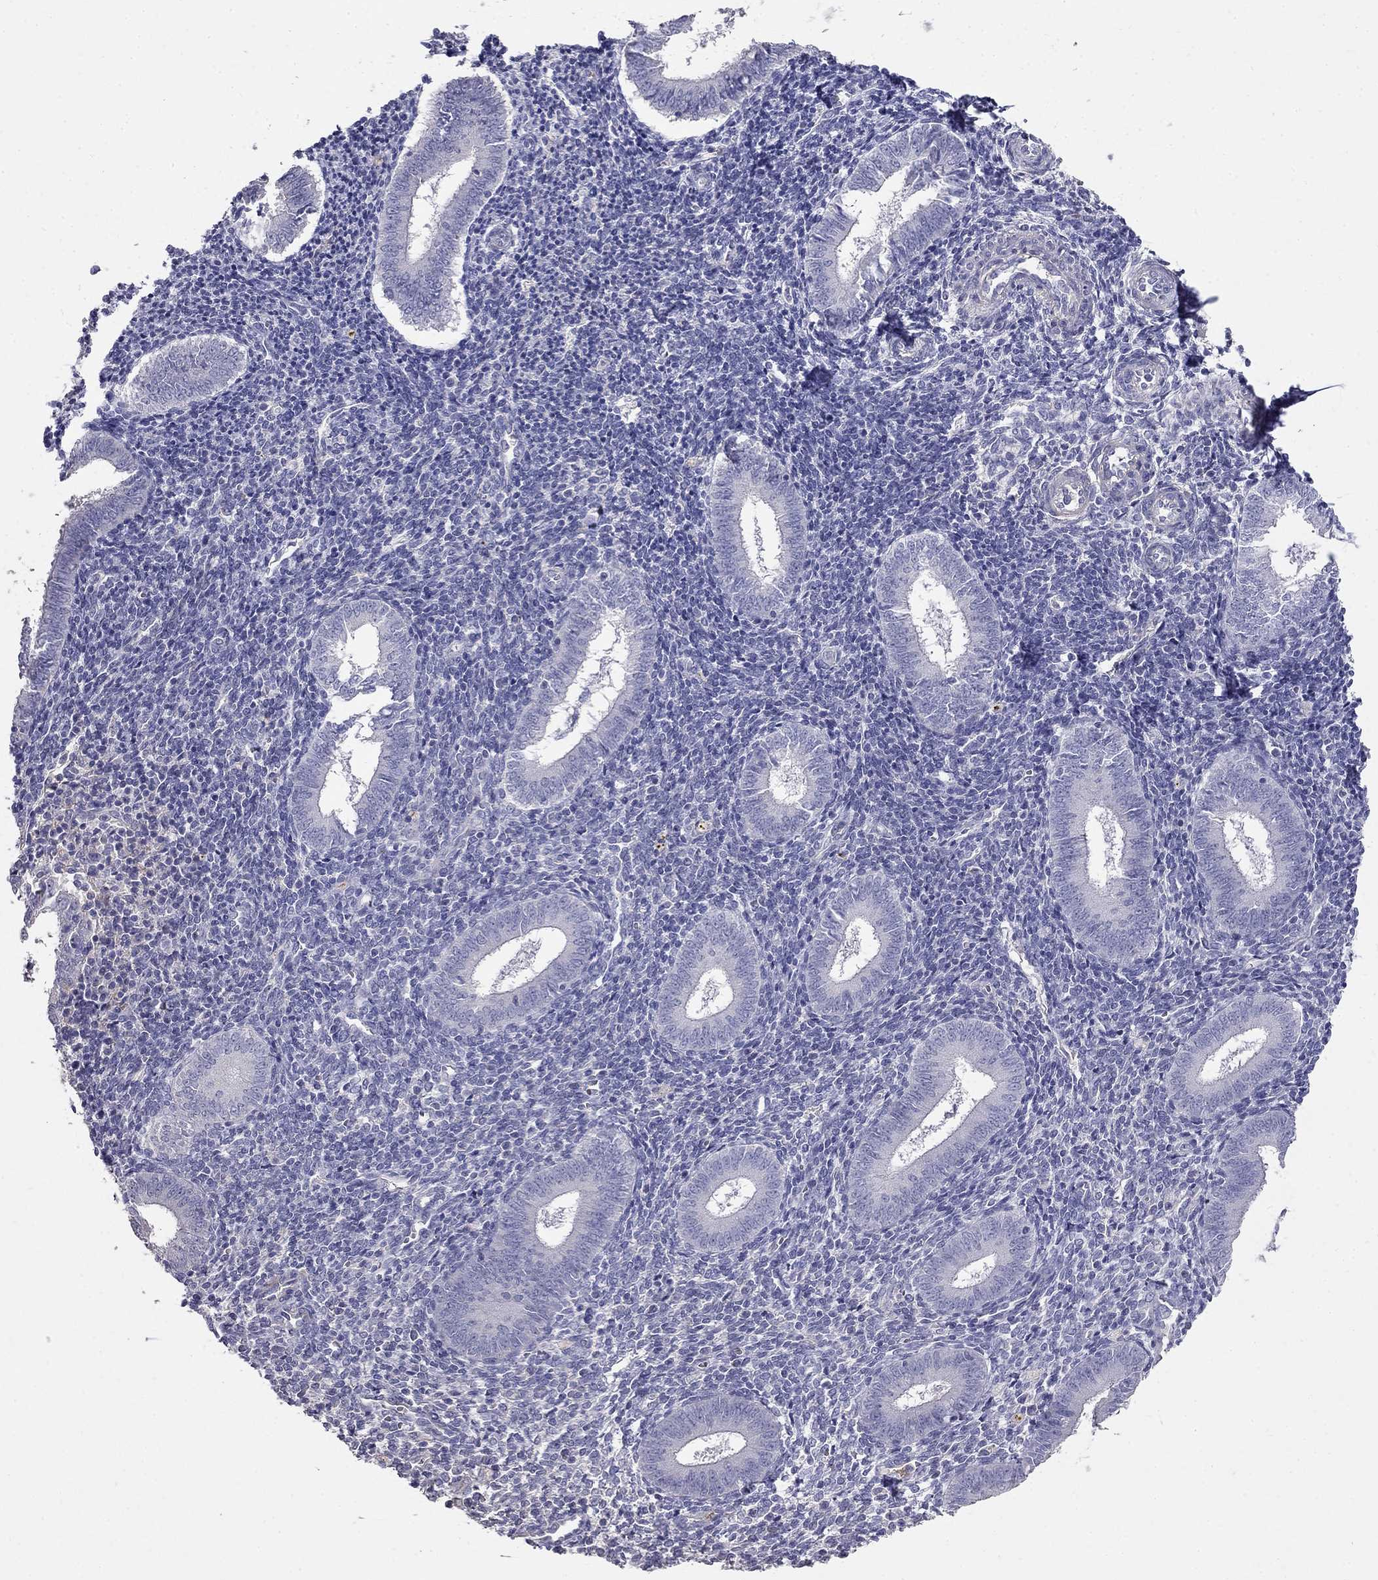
{"staining": {"intensity": "negative", "quantity": "none", "location": "none"}, "tissue": "endometrium", "cell_type": "Cells in endometrial stroma", "image_type": "normal", "snomed": [{"axis": "morphology", "description": "Normal tissue, NOS"}, {"axis": "topography", "description": "Endometrium"}], "caption": "Protein analysis of unremarkable endometrium reveals no significant staining in cells in endometrial stroma.", "gene": "LY6H", "patient": {"sex": "female", "age": 25}}